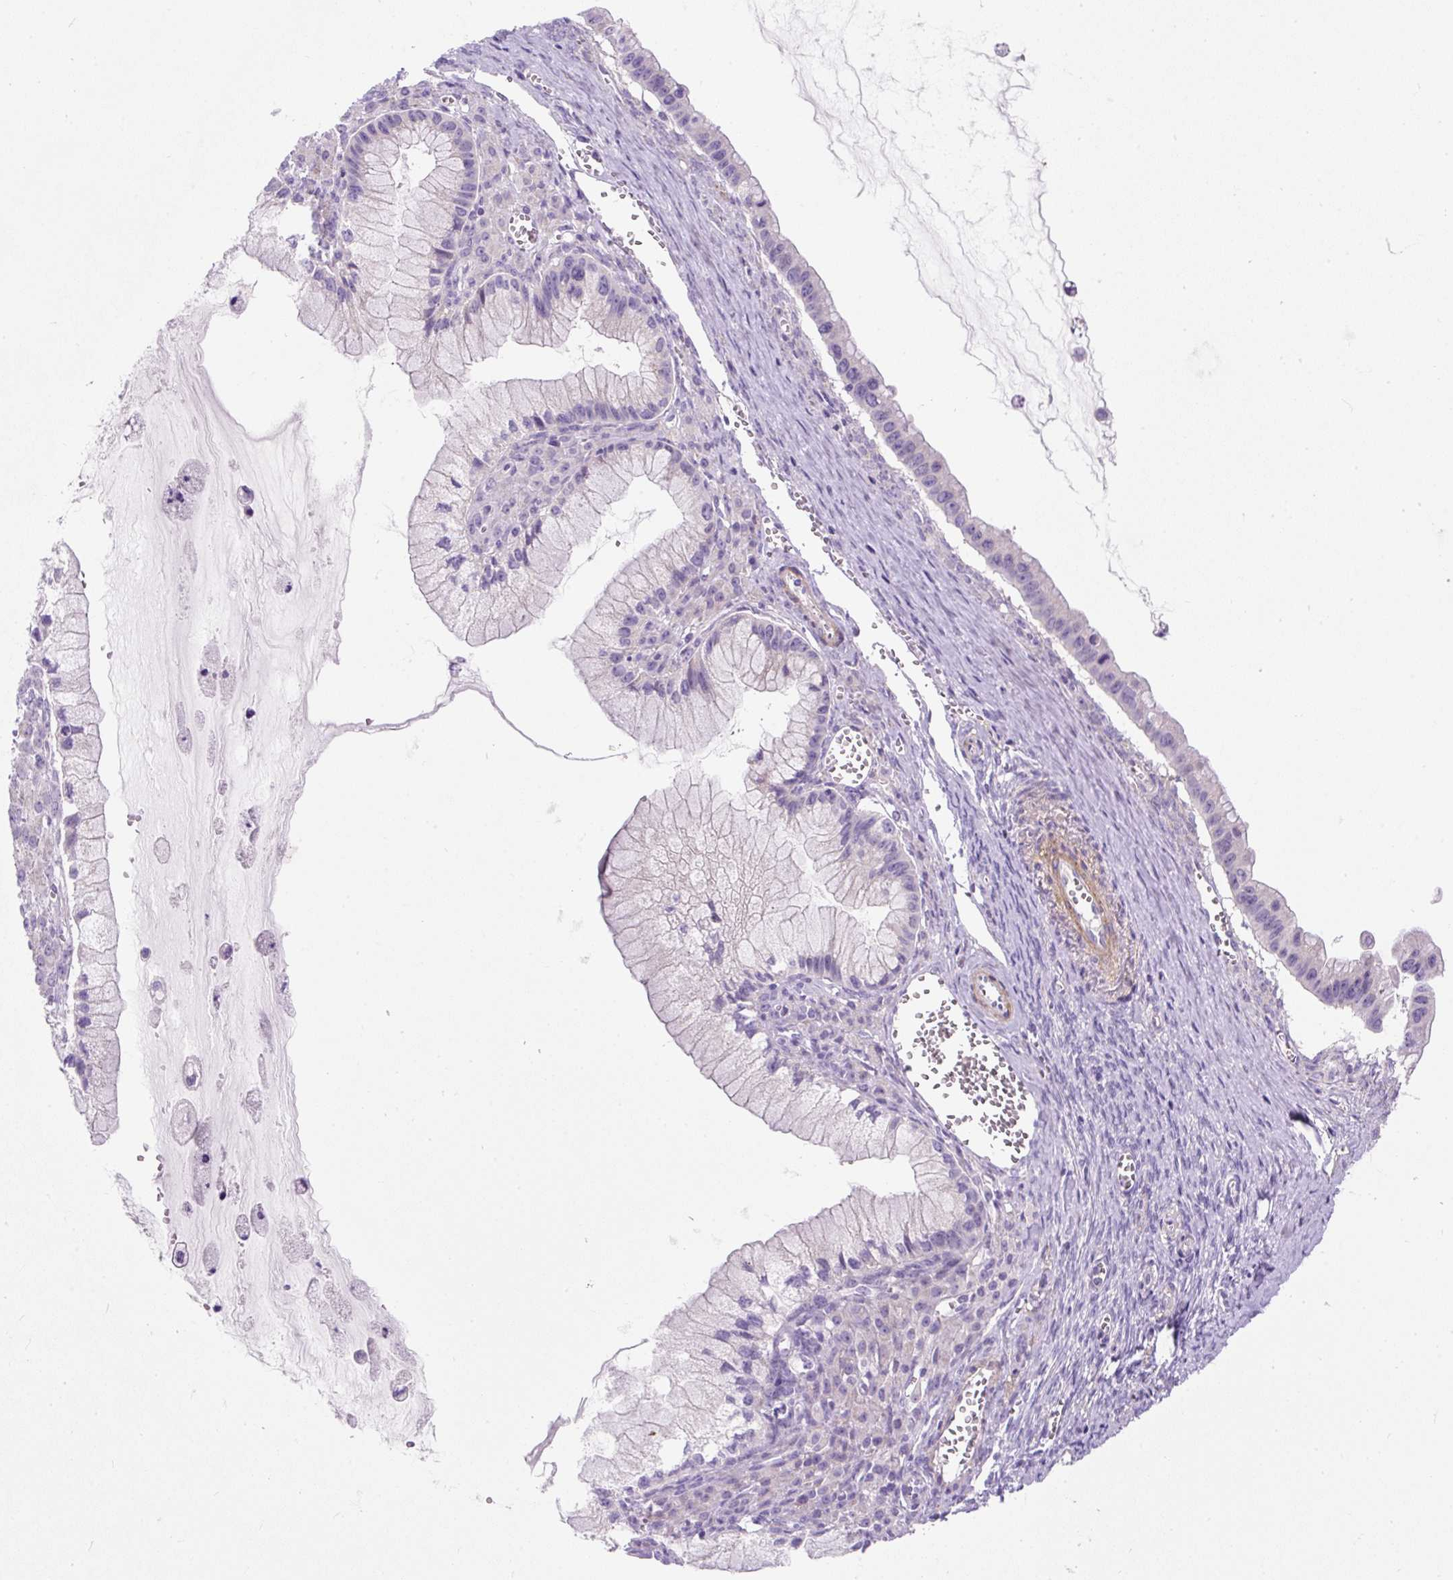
{"staining": {"intensity": "negative", "quantity": "none", "location": "none"}, "tissue": "ovarian cancer", "cell_type": "Tumor cells", "image_type": "cancer", "snomed": [{"axis": "morphology", "description": "Cystadenocarcinoma, mucinous, NOS"}, {"axis": "topography", "description": "Ovary"}], "caption": "Immunohistochemical staining of human ovarian mucinous cystadenocarcinoma reveals no significant positivity in tumor cells.", "gene": "SUSD5", "patient": {"sex": "female", "age": 59}}